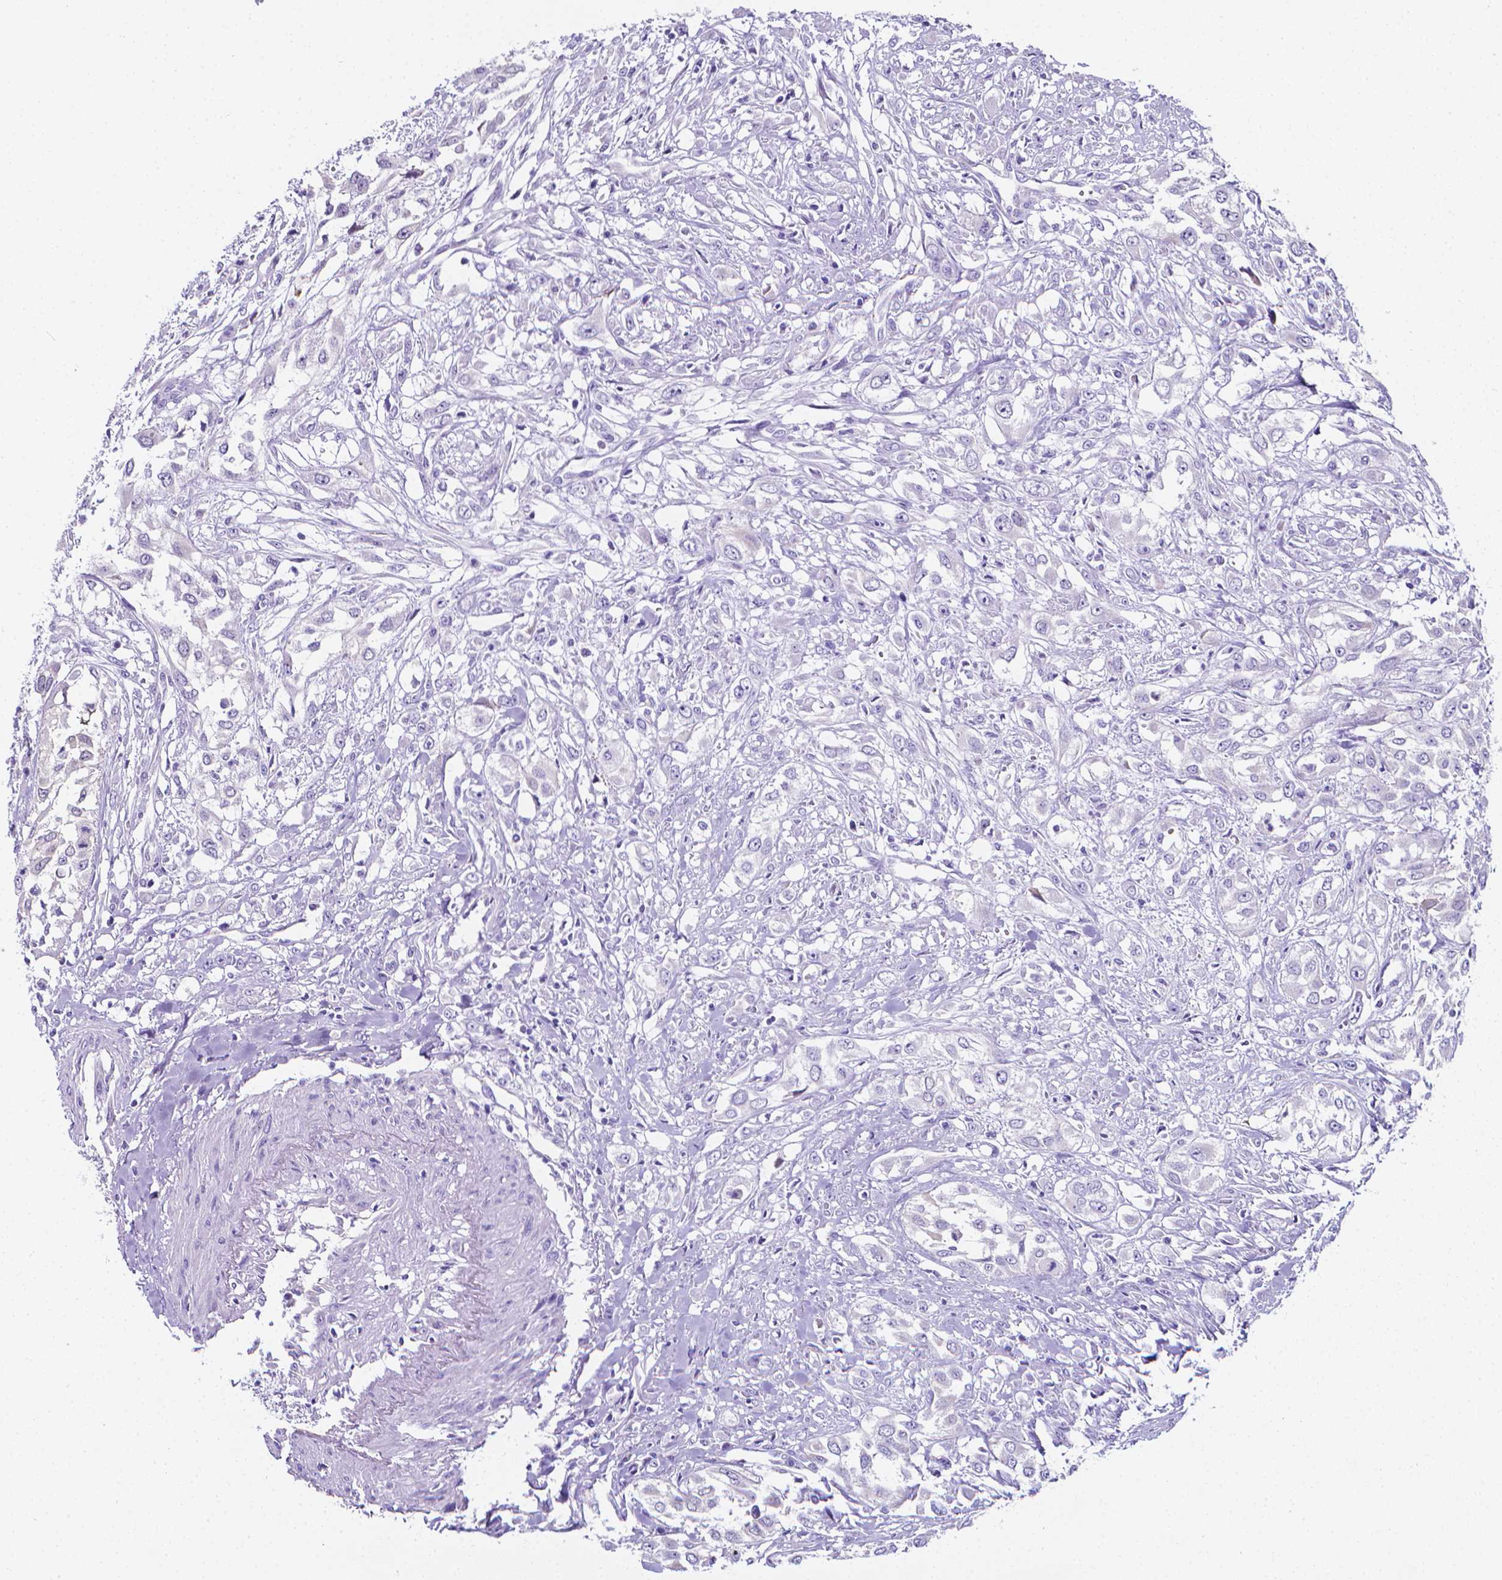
{"staining": {"intensity": "negative", "quantity": "none", "location": "none"}, "tissue": "urothelial cancer", "cell_type": "Tumor cells", "image_type": "cancer", "snomed": [{"axis": "morphology", "description": "Urothelial carcinoma, High grade"}, {"axis": "topography", "description": "Urinary bladder"}], "caption": "The micrograph reveals no staining of tumor cells in urothelial carcinoma (high-grade).", "gene": "LRRC73", "patient": {"sex": "male", "age": 67}}